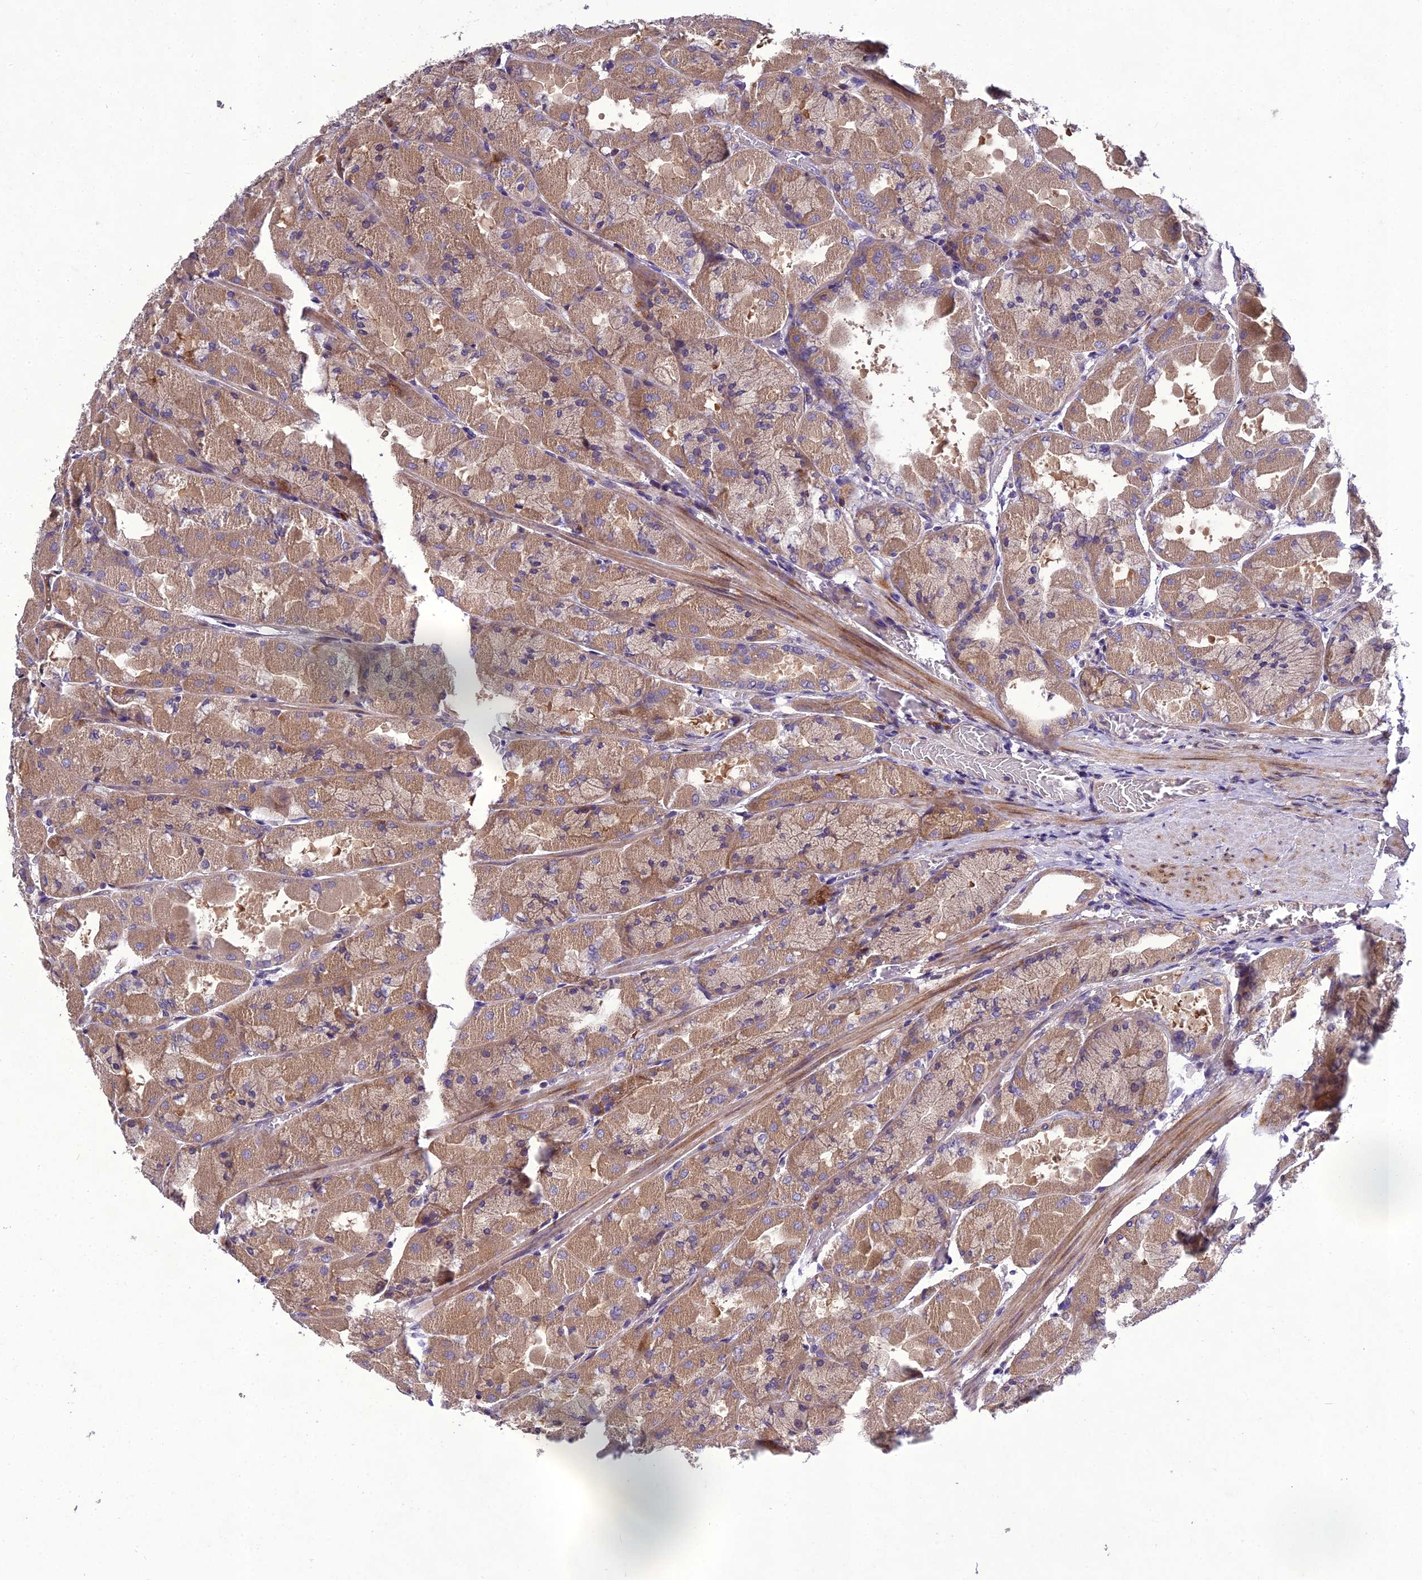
{"staining": {"intensity": "moderate", "quantity": "25%-75%", "location": "cytoplasmic/membranous"}, "tissue": "stomach", "cell_type": "Glandular cells", "image_type": "normal", "snomed": [{"axis": "morphology", "description": "Normal tissue, NOS"}, {"axis": "topography", "description": "Stomach"}], "caption": "Benign stomach shows moderate cytoplasmic/membranous positivity in about 25%-75% of glandular cells (Brightfield microscopy of DAB IHC at high magnification)..", "gene": "ADIPOR2", "patient": {"sex": "female", "age": 61}}